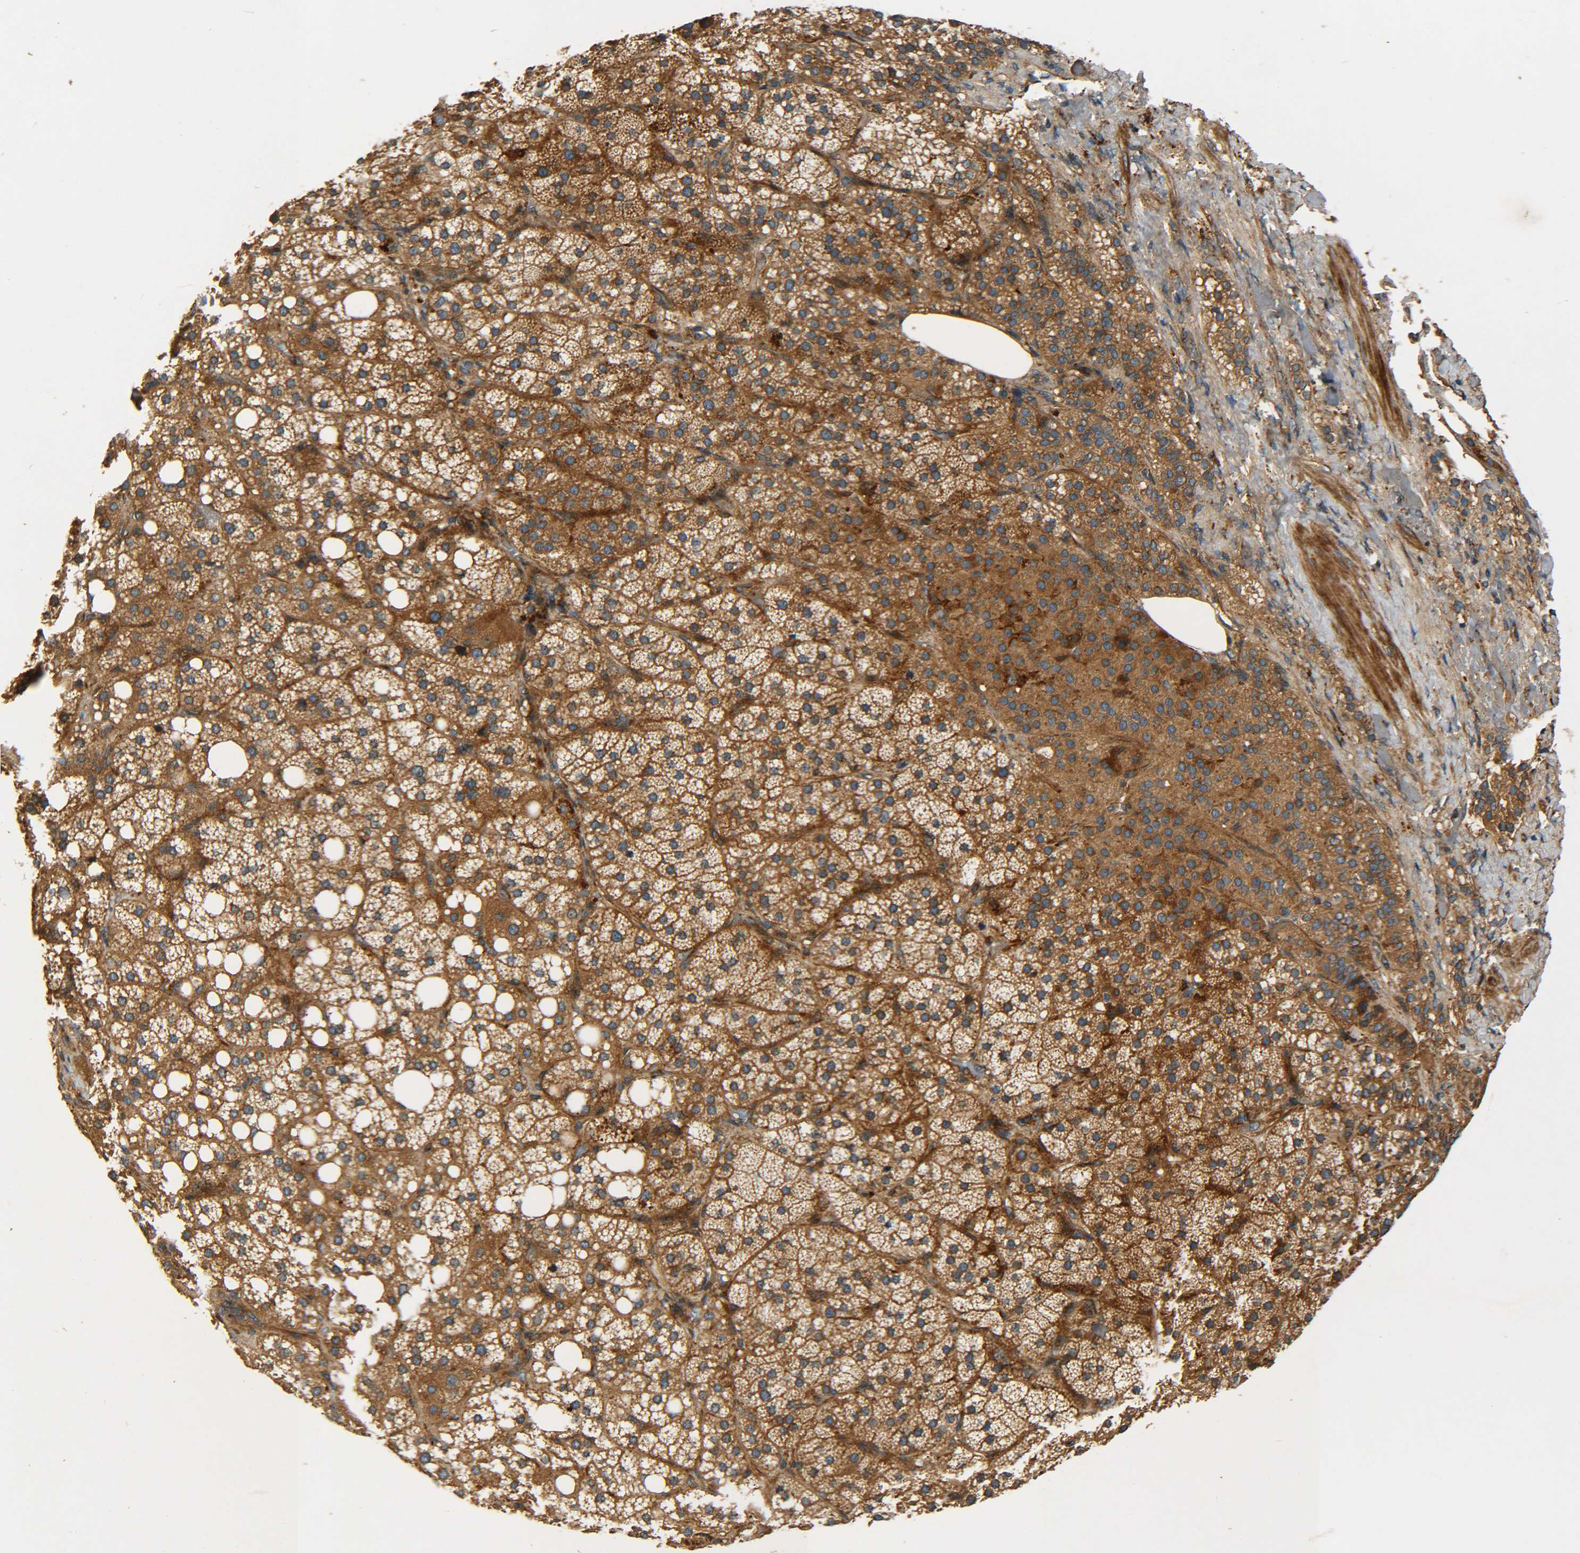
{"staining": {"intensity": "moderate", "quantity": ">75%", "location": "cytoplasmic/membranous"}, "tissue": "adrenal gland", "cell_type": "Glandular cells", "image_type": "normal", "snomed": [{"axis": "morphology", "description": "Normal tissue, NOS"}, {"axis": "topography", "description": "Adrenal gland"}], "caption": "The photomicrograph reveals immunohistochemical staining of unremarkable adrenal gland. There is moderate cytoplasmic/membranous positivity is appreciated in approximately >75% of glandular cells. (IHC, brightfield microscopy, high magnification).", "gene": "LRCH3", "patient": {"sex": "female", "age": 59}}